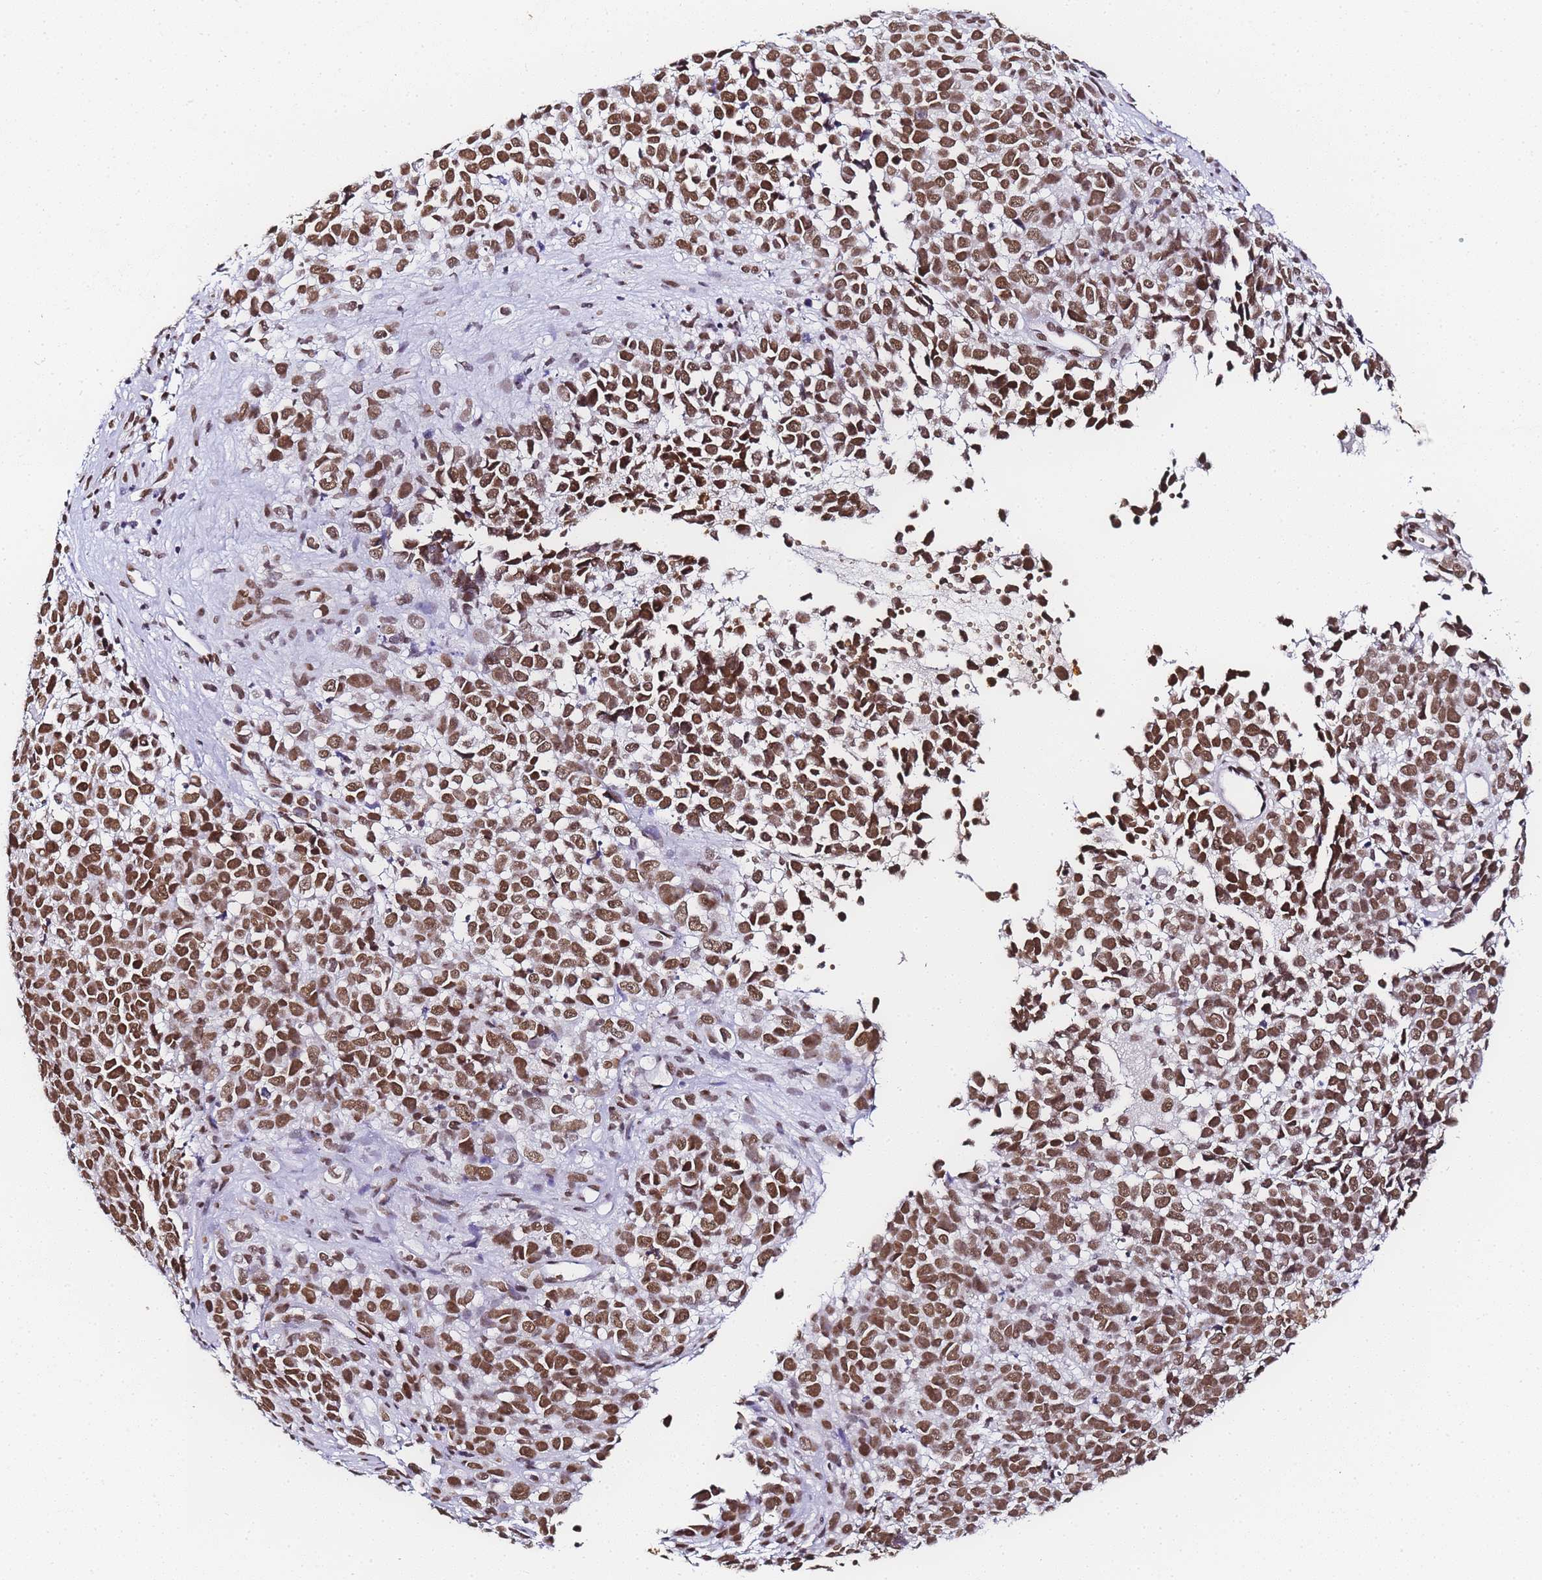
{"staining": {"intensity": "strong", "quantity": ">75%", "location": "nuclear"}, "tissue": "melanoma", "cell_type": "Tumor cells", "image_type": "cancer", "snomed": [{"axis": "morphology", "description": "Malignant melanoma, NOS"}, {"axis": "topography", "description": "Nose, NOS"}], "caption": "An image of human malignant melanoma stained for a protein demonstrates strong nuclear brown staining in tumor cells.", "gene": "POLR1A", "patient": {"sex": "female", "age": 48}}